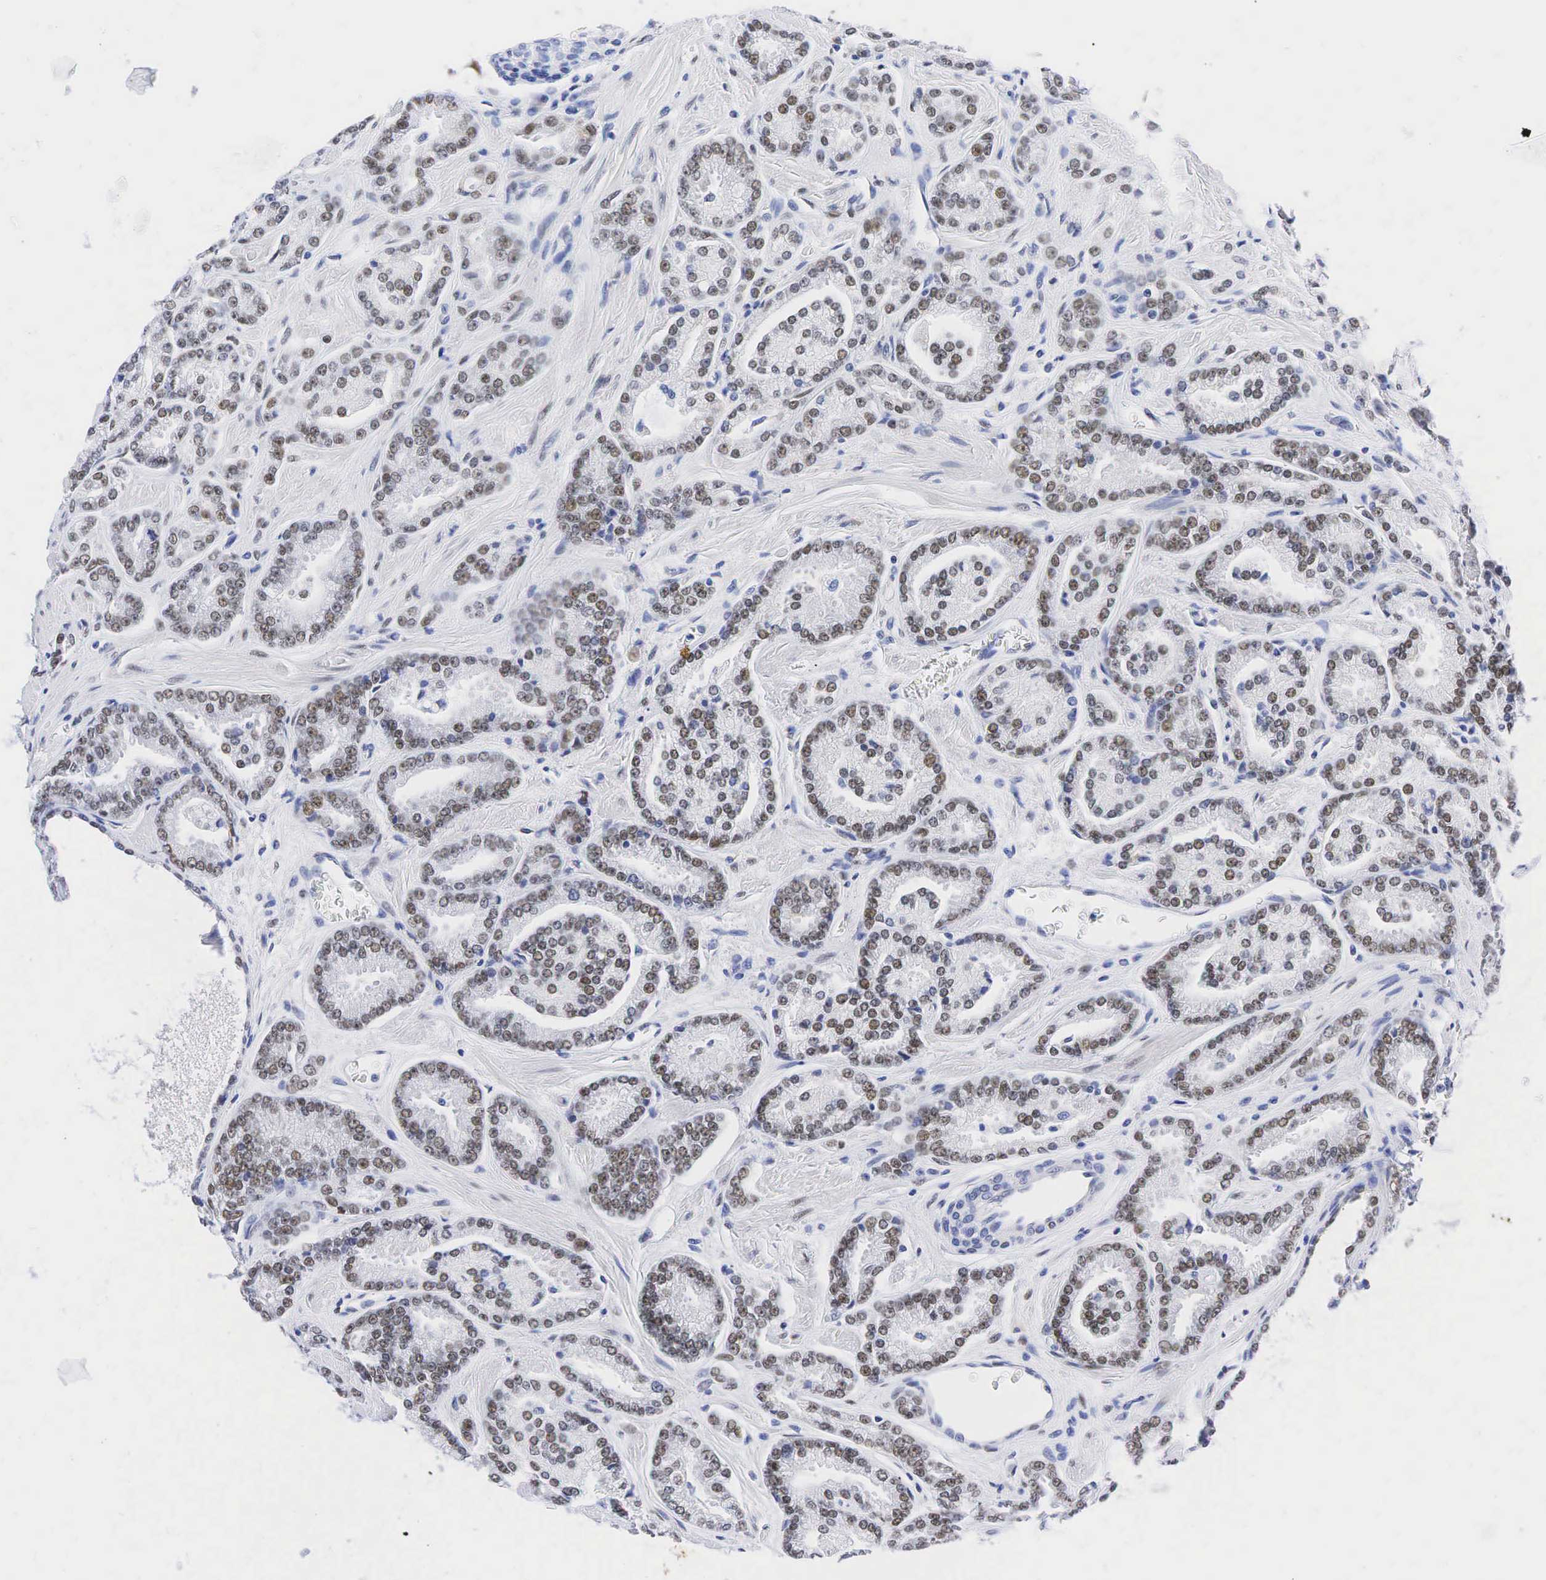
{"staining": {"intensity": "moderate", "quantity": ">75%", "location": "nuclear"}, "tissue": "prostate cancer", "cell_type": "Tumor cells", "image_type": "cancer", "snomed": [{"axis": "morphology", "description": "Adenocarcinoma, High grade"}, {"axis": "topography", "description": "Prostate"}], "caption": "Tumor cells reveal moderate nuclear expression in about >75% of cells in prostate cancer (high-grade adenocarcinoma). (DAB (3,3'-diaminobenzidine) = brown stain, brightfield microscopy at high magnification).", "gene": "AR", "patient": {"sex": "male", "age": 71}}